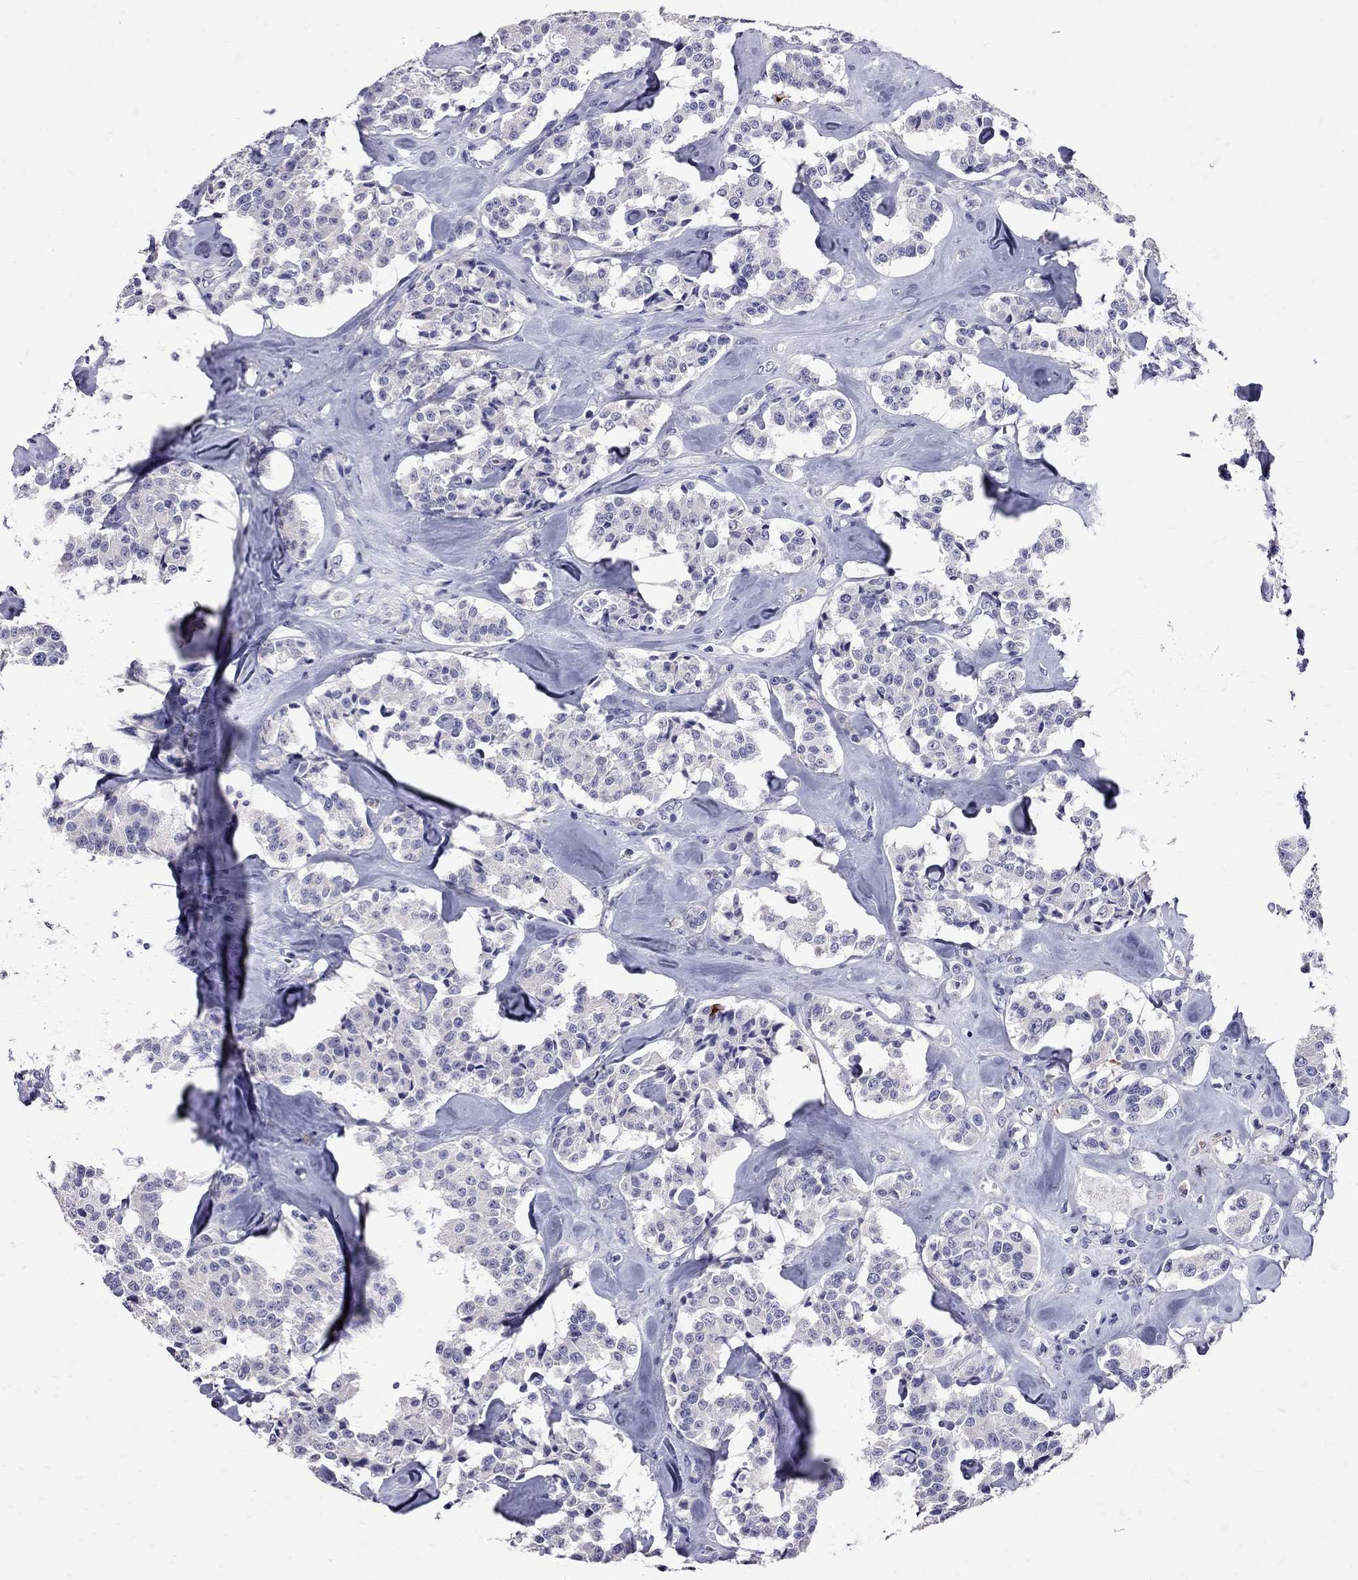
{"staining": {"intensity": "negative", "quantity": "none", "location": "none"}, "tissue": "carcinoid", "cell_type": "Tumor cells", "image_type": "cancer", "snomed": [{"axis": "morphology", "description": "Carcinoid, malignant, NOS"}, {"axis": "topography", "description": "Pancreas"}], "caption": "DAB (3,3'-diaminobenzidine) immunohistochemical staining of human carcinoid reveals no significant expression in tumor cells.", "gene": "SST", "patient": {"sex": "male", "age": 41}}